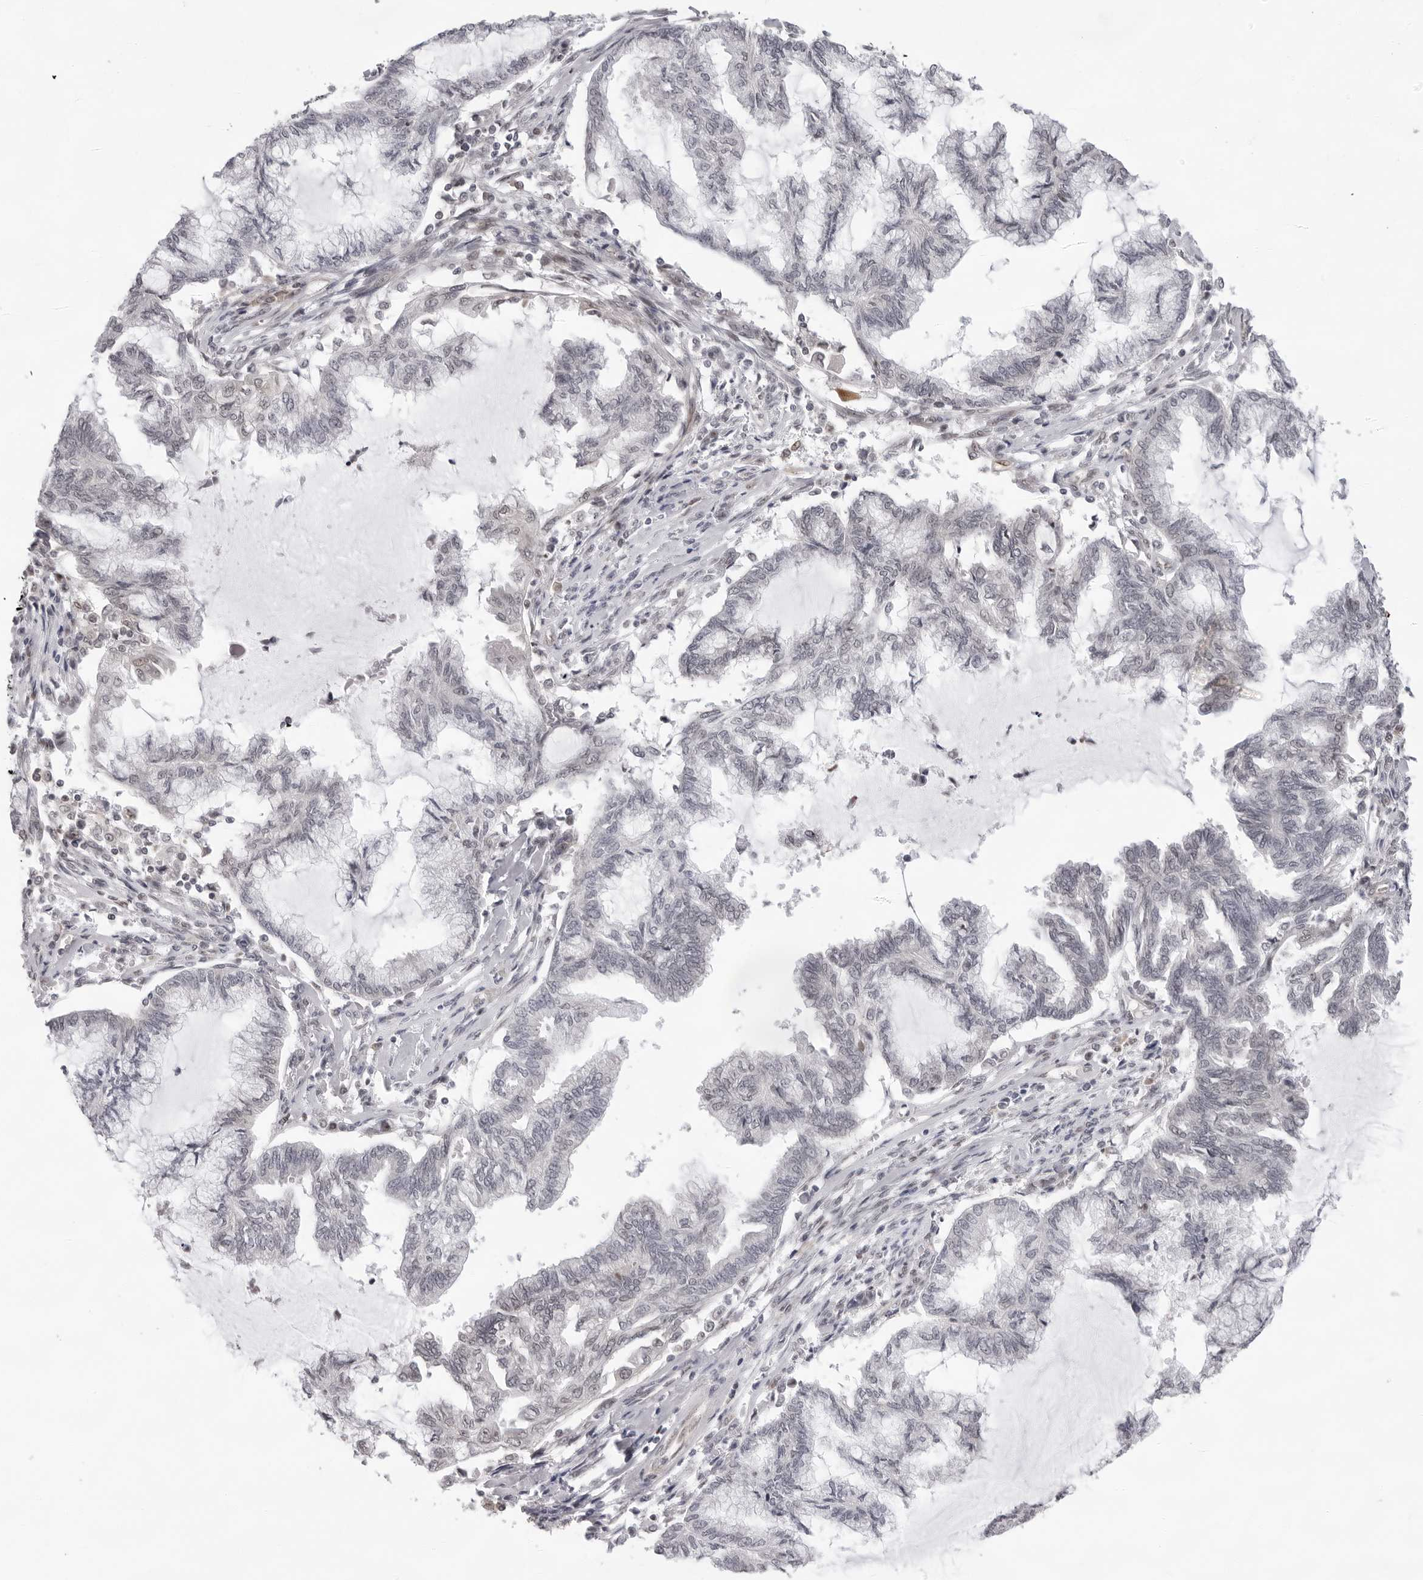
{"staining": {"intensity": "negative", "quantity": "none", "location": "none"}, "tissue": "endometrial cancer", "cell_type": "Tumor cells", "image_type": "cancer", "snomed": [{"axis": "morphology", "description": "Adenocarcinoma, NOS"}, {"axis": "topography", "description": "Endometrium"}], "caption": "Image shows no protein staining in tumor cells of adenocarcinoma (endometrial) tissue.", "gene": "CASP7", "patient": {"sex": "female", "age": 86}}